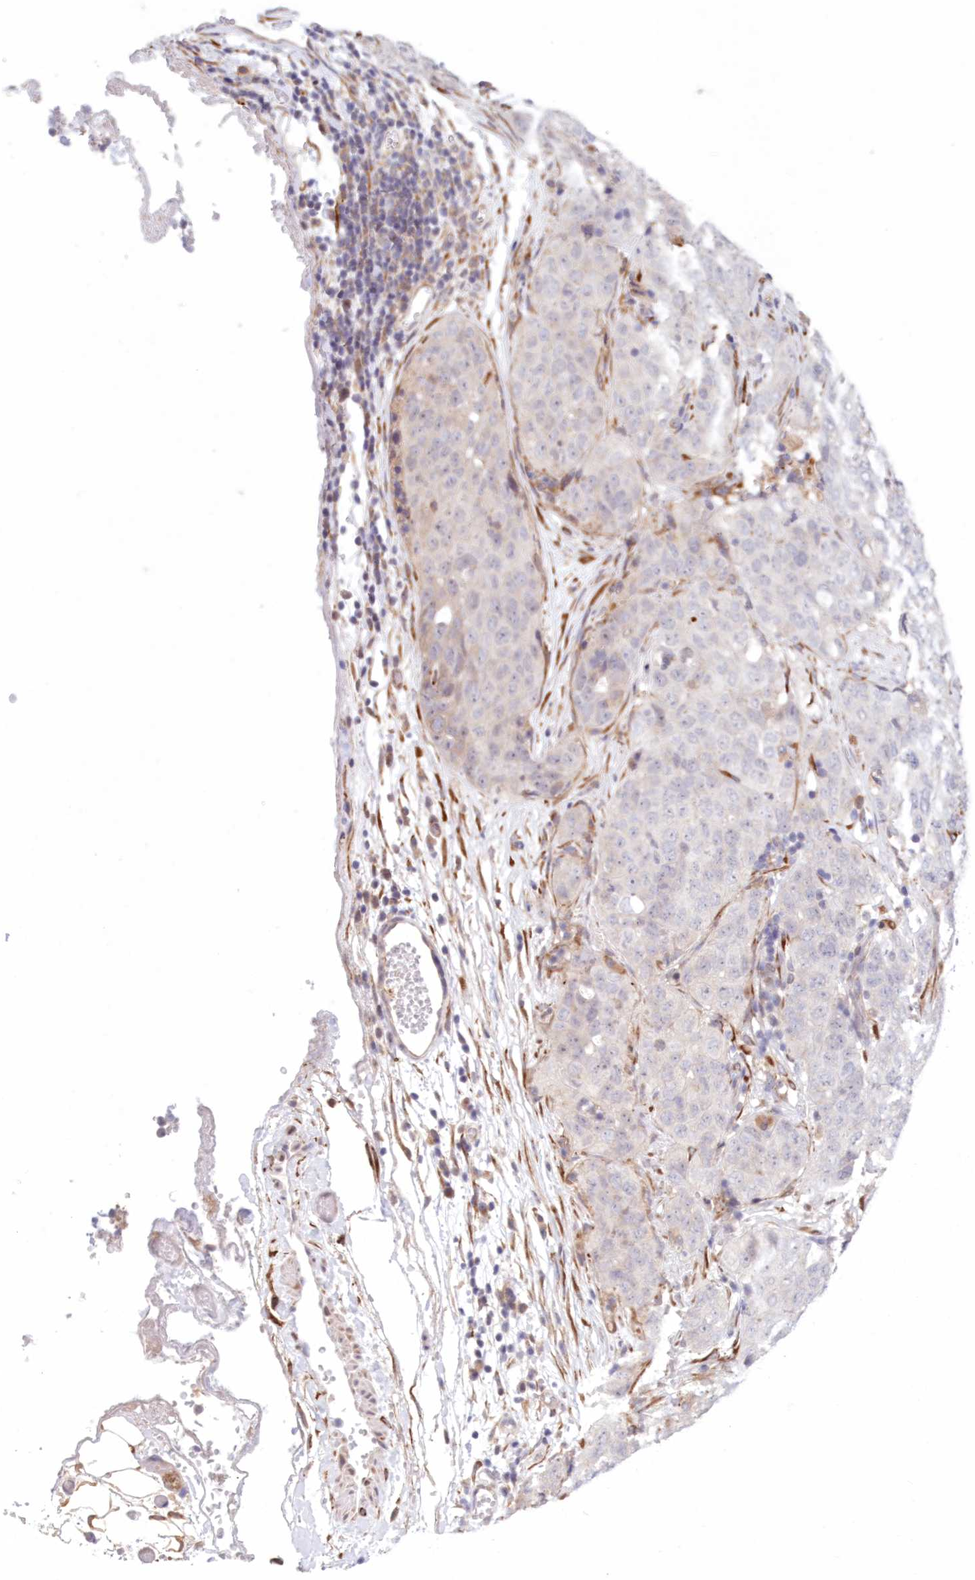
{"staining": {"intensity": "negative", "quantity": "none", "location": "none"}, "tissue": "stomach cancer", "cell_type": "Tumor cells", "image_type": "cancer", "snomed": [{"axis": "morphology", "description": "Normal tissue, NOS"}, {"axis": "morphology", "description": "Adenocarcinoma, NOS"}, {"axis": "topography", "description": "Lymph node"}, {"axis": "topography", "description": "Stomach"}], "caption": "A high-resolution image shows IHC staining of adenocarcinoma (stomach), which displays no significant expression in tumor cells.", "gene": "PCYOX1L", "patient": {"sex": "male", "age": 48}}